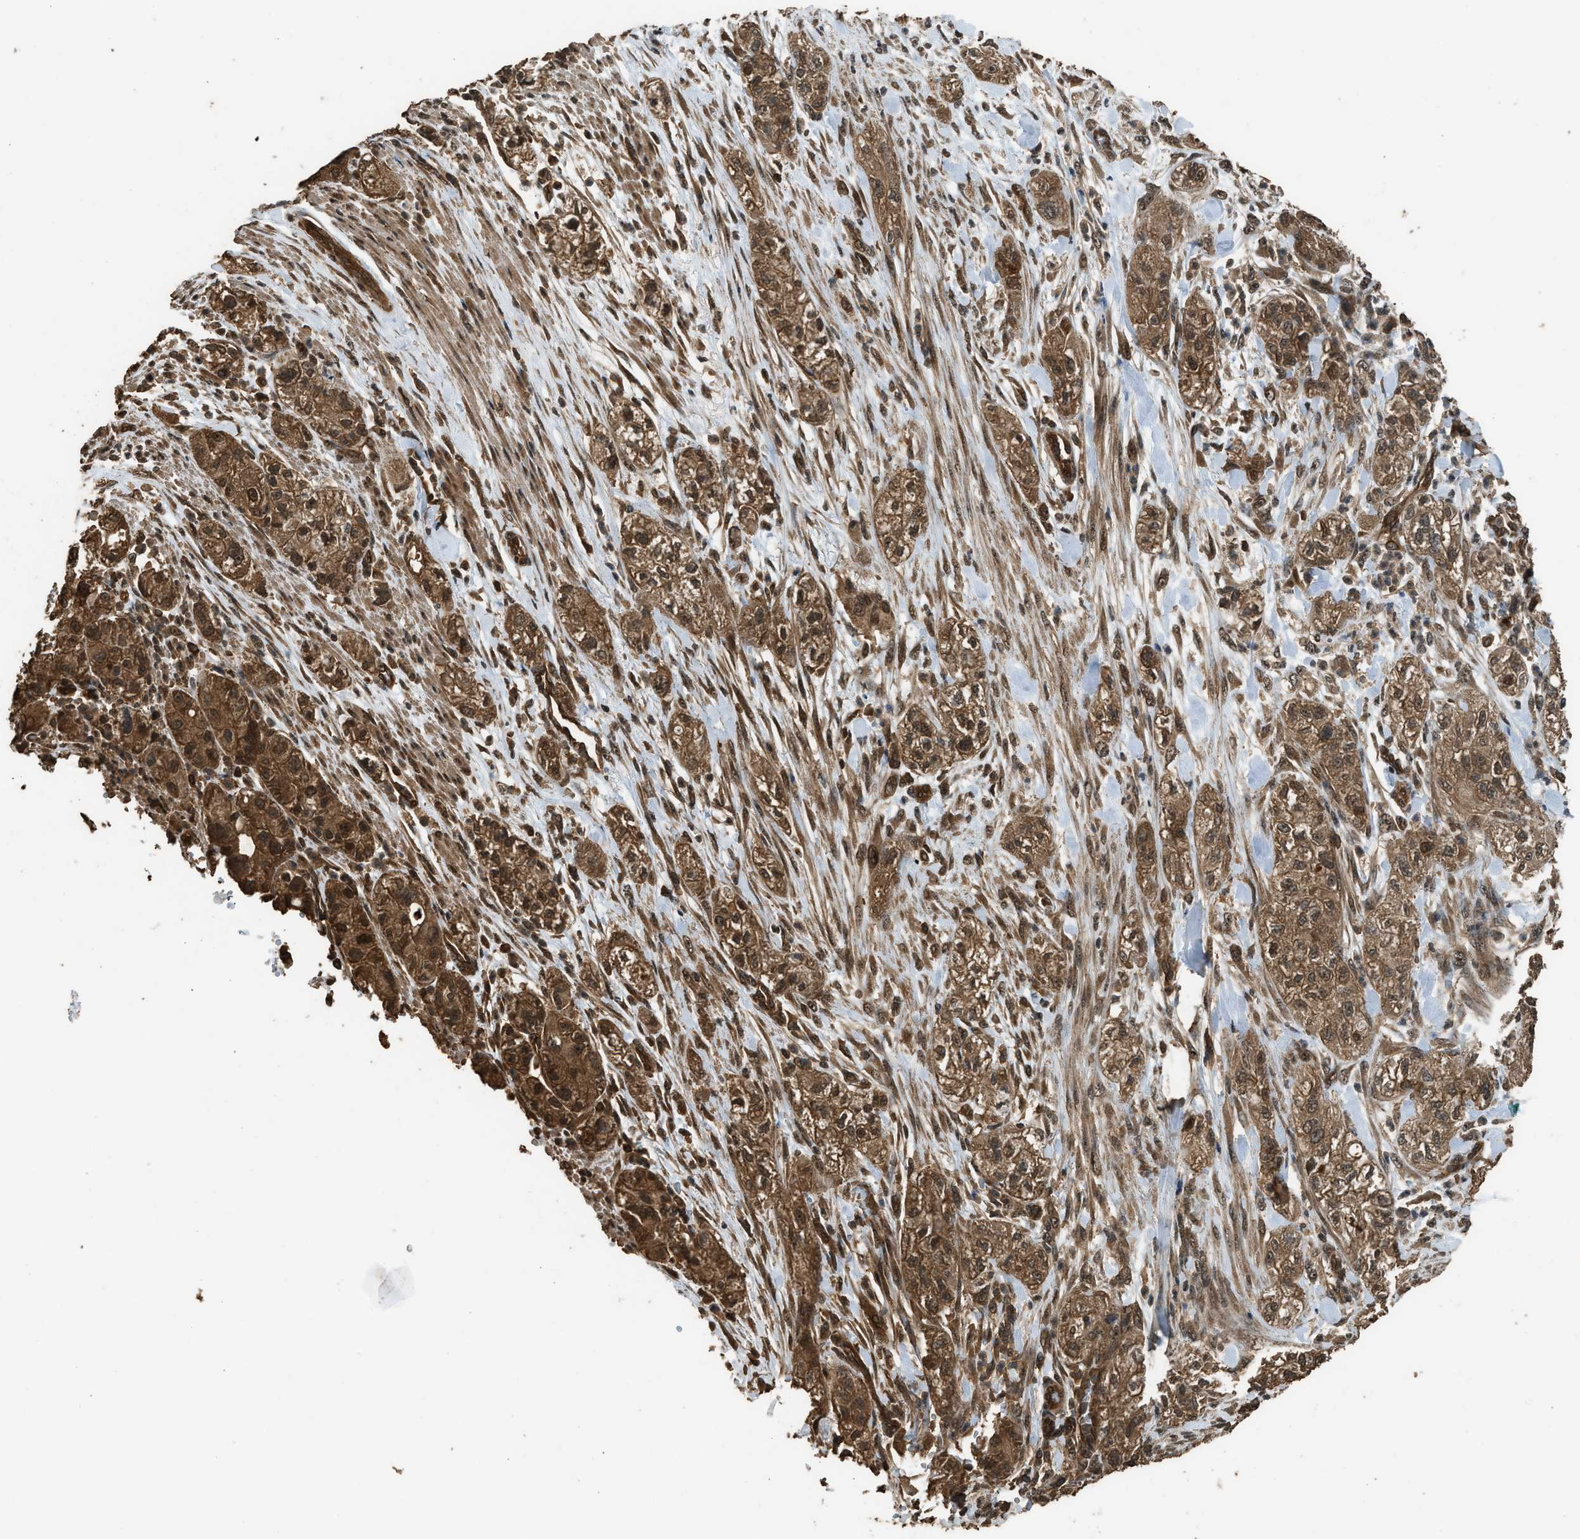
{"staining": {"intensity": "moderate", "quantity": ">75%", "location": "cytoplasmic/membranous,nuclear"}, "tissue": "pancreatic cancer", "cell_type": "Tumor cells", "image_type": "cancer", "snomed": [{"axis": "morphology", "description": "Adenocarcinoma, NOS"}, {"axis": "topography", "description": "Pancreas"}], "caption": "The immunohistochemical stain labels moderate cytoplasmic/membranous and nuclear positivity in tumor cells of pancreatic adenocarcinoma tissue. (DAB IHC with brightfield microscopy, high magnification).", "gene": "MYBL2", "patient": {"sex": "female", "age": 78}}